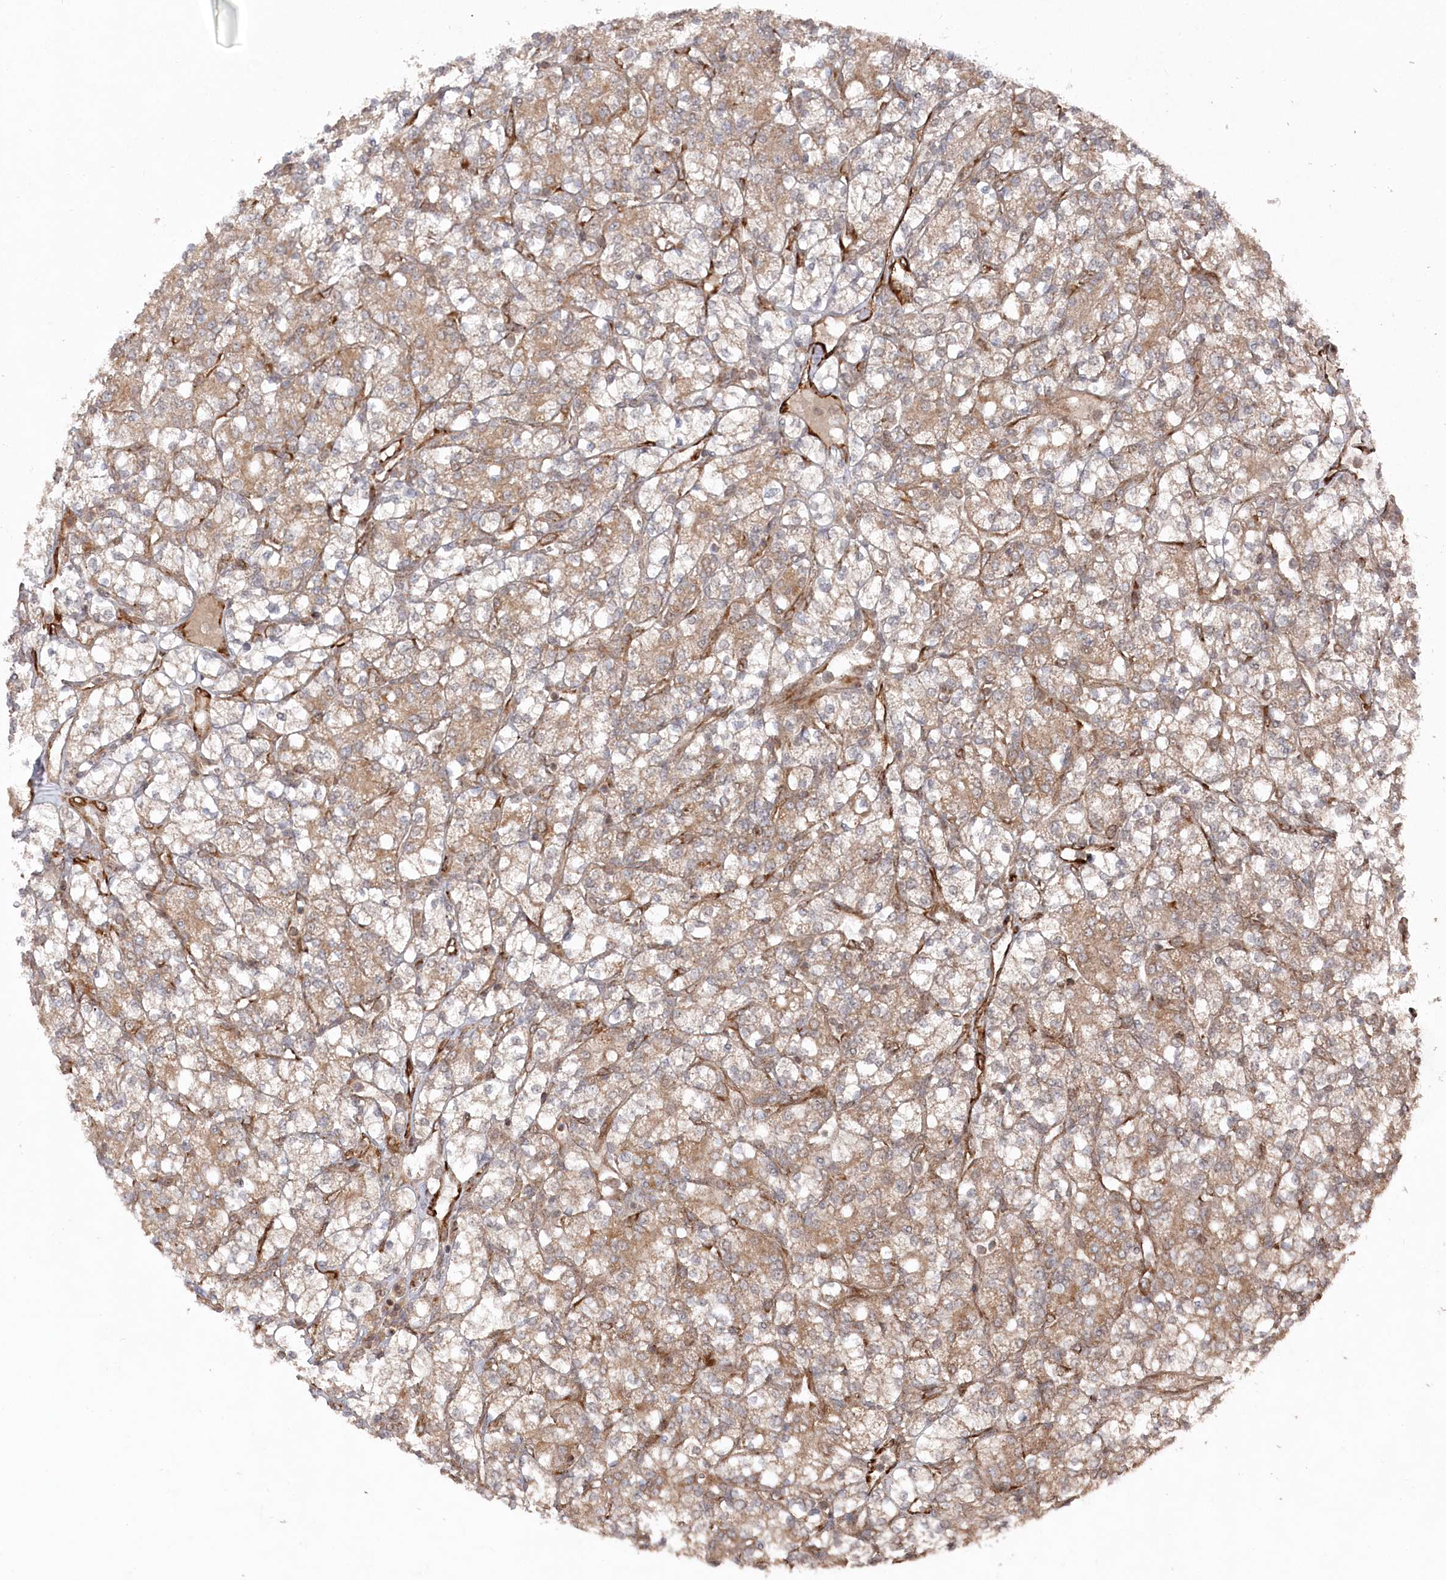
{"staining": {"intensity": "moderate", "quantity": ">75%", "location": "cytoplasmic/membranous"}, "tissue": "renal cancer", "cell_type": "Tumor cells", "image_type": "cancer", "snomed": [{"axis": "morphology", "description": "Adenocarcinoma, NOS"}, {"axis": "topography", "description": "Kidney"}], "caption": "Protein analysis of adenocarcinoma (renal) tissue exhibits moderate cytoplasmic/membranous staining in approximately >75% of tumor cells.", "gene": "POLR3A", "patient": {"sex": "male", "age": 77}}